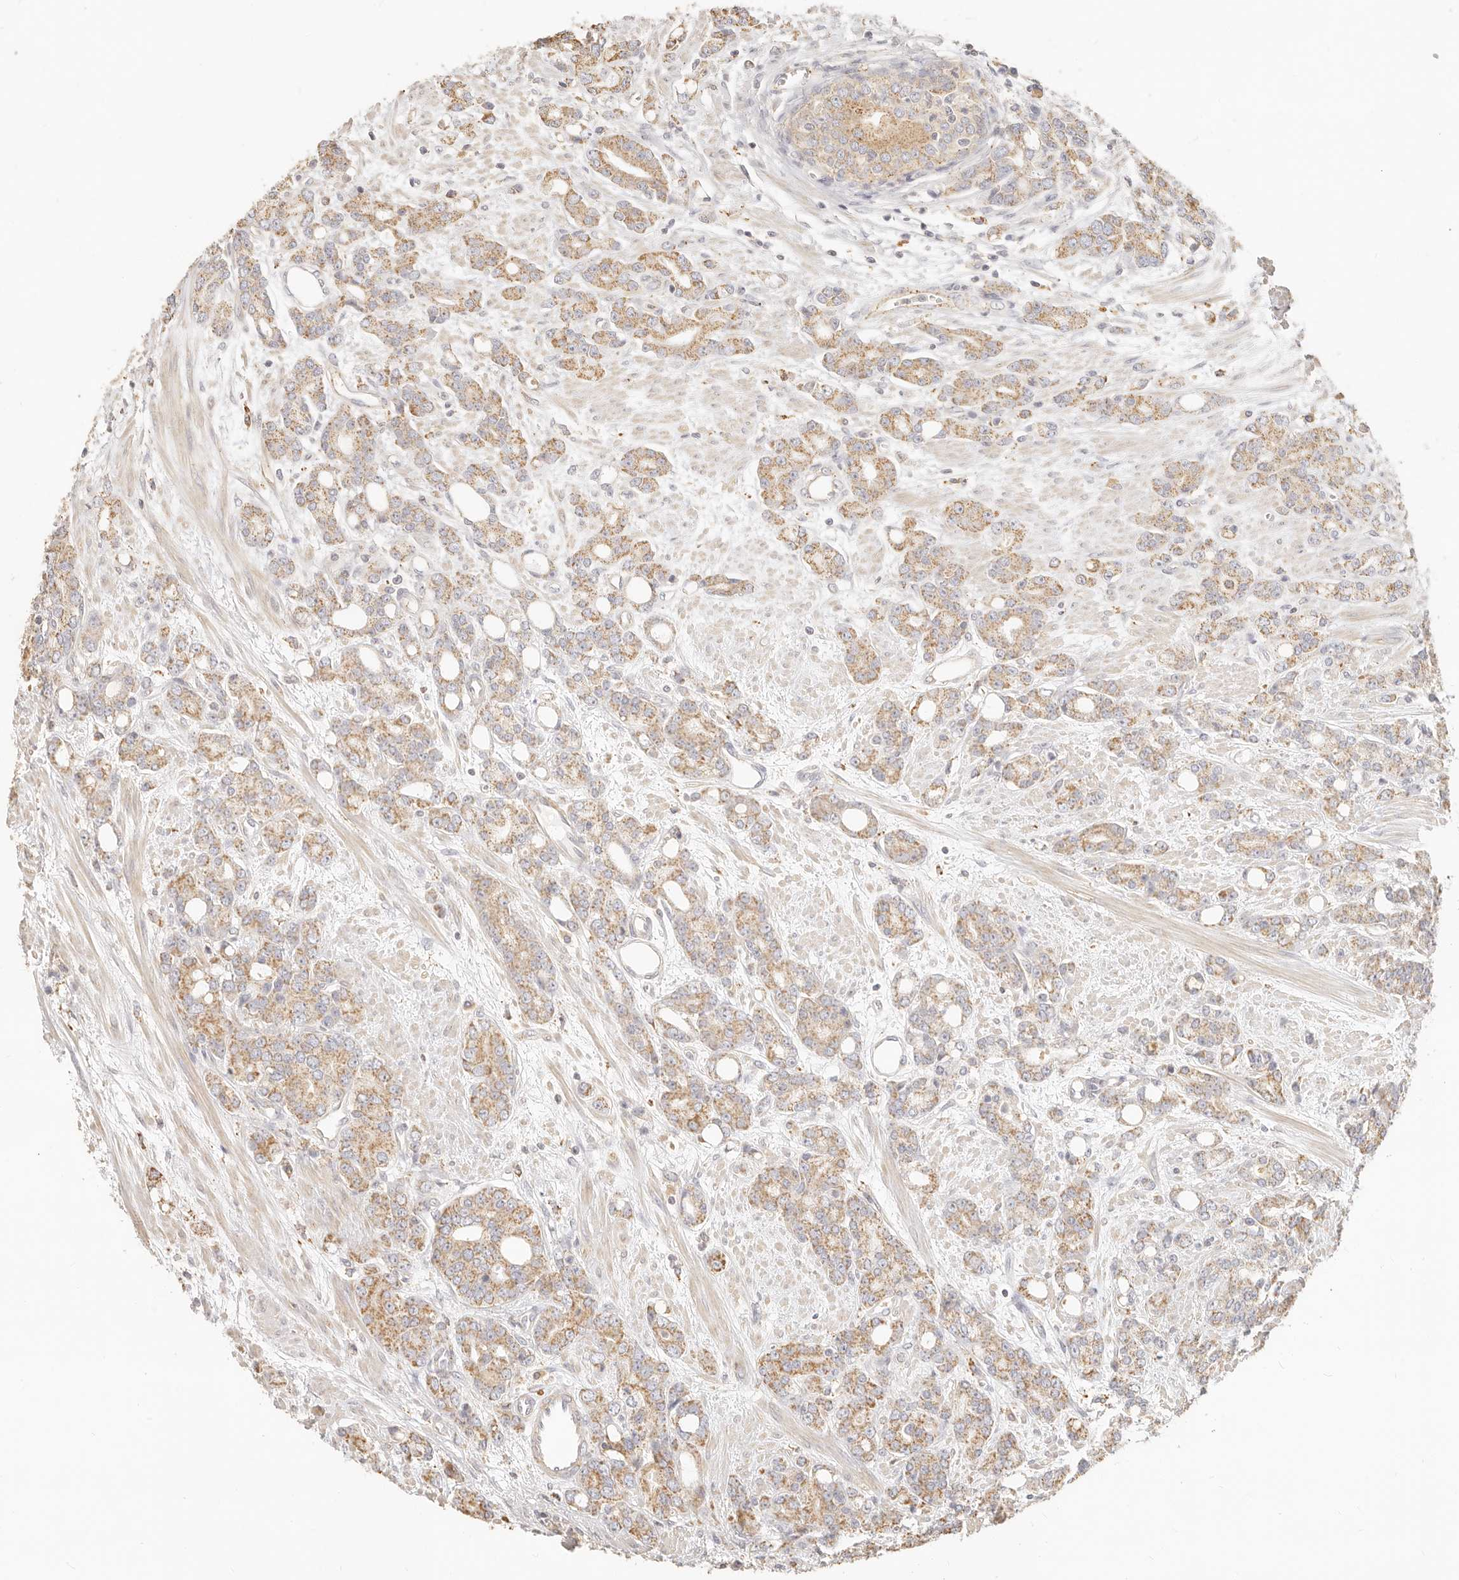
{"staining": {"intensity": "moderate", "quantity": ">75%", "location": "cytoplasmic/membranous"}, "tissue": "prostate cancer", "cell_type": "Tumor cells", "image_type": "cancer", "snomed": [{"axis": "morphology", "description": "Adenocarcinoma, High grade"}, {"axis": "topography", "description": "Prostate"}], "caption": "There is medium levels of moderate cytoplasmic/membranous positivity in tumor cells of prostate cancer (adenocarcinoma (high-grade)), as demonstrated by immunohistochemical staining (brown color).", "gene": "CNMD", "patient": {"sex": "male", "age": 62}}